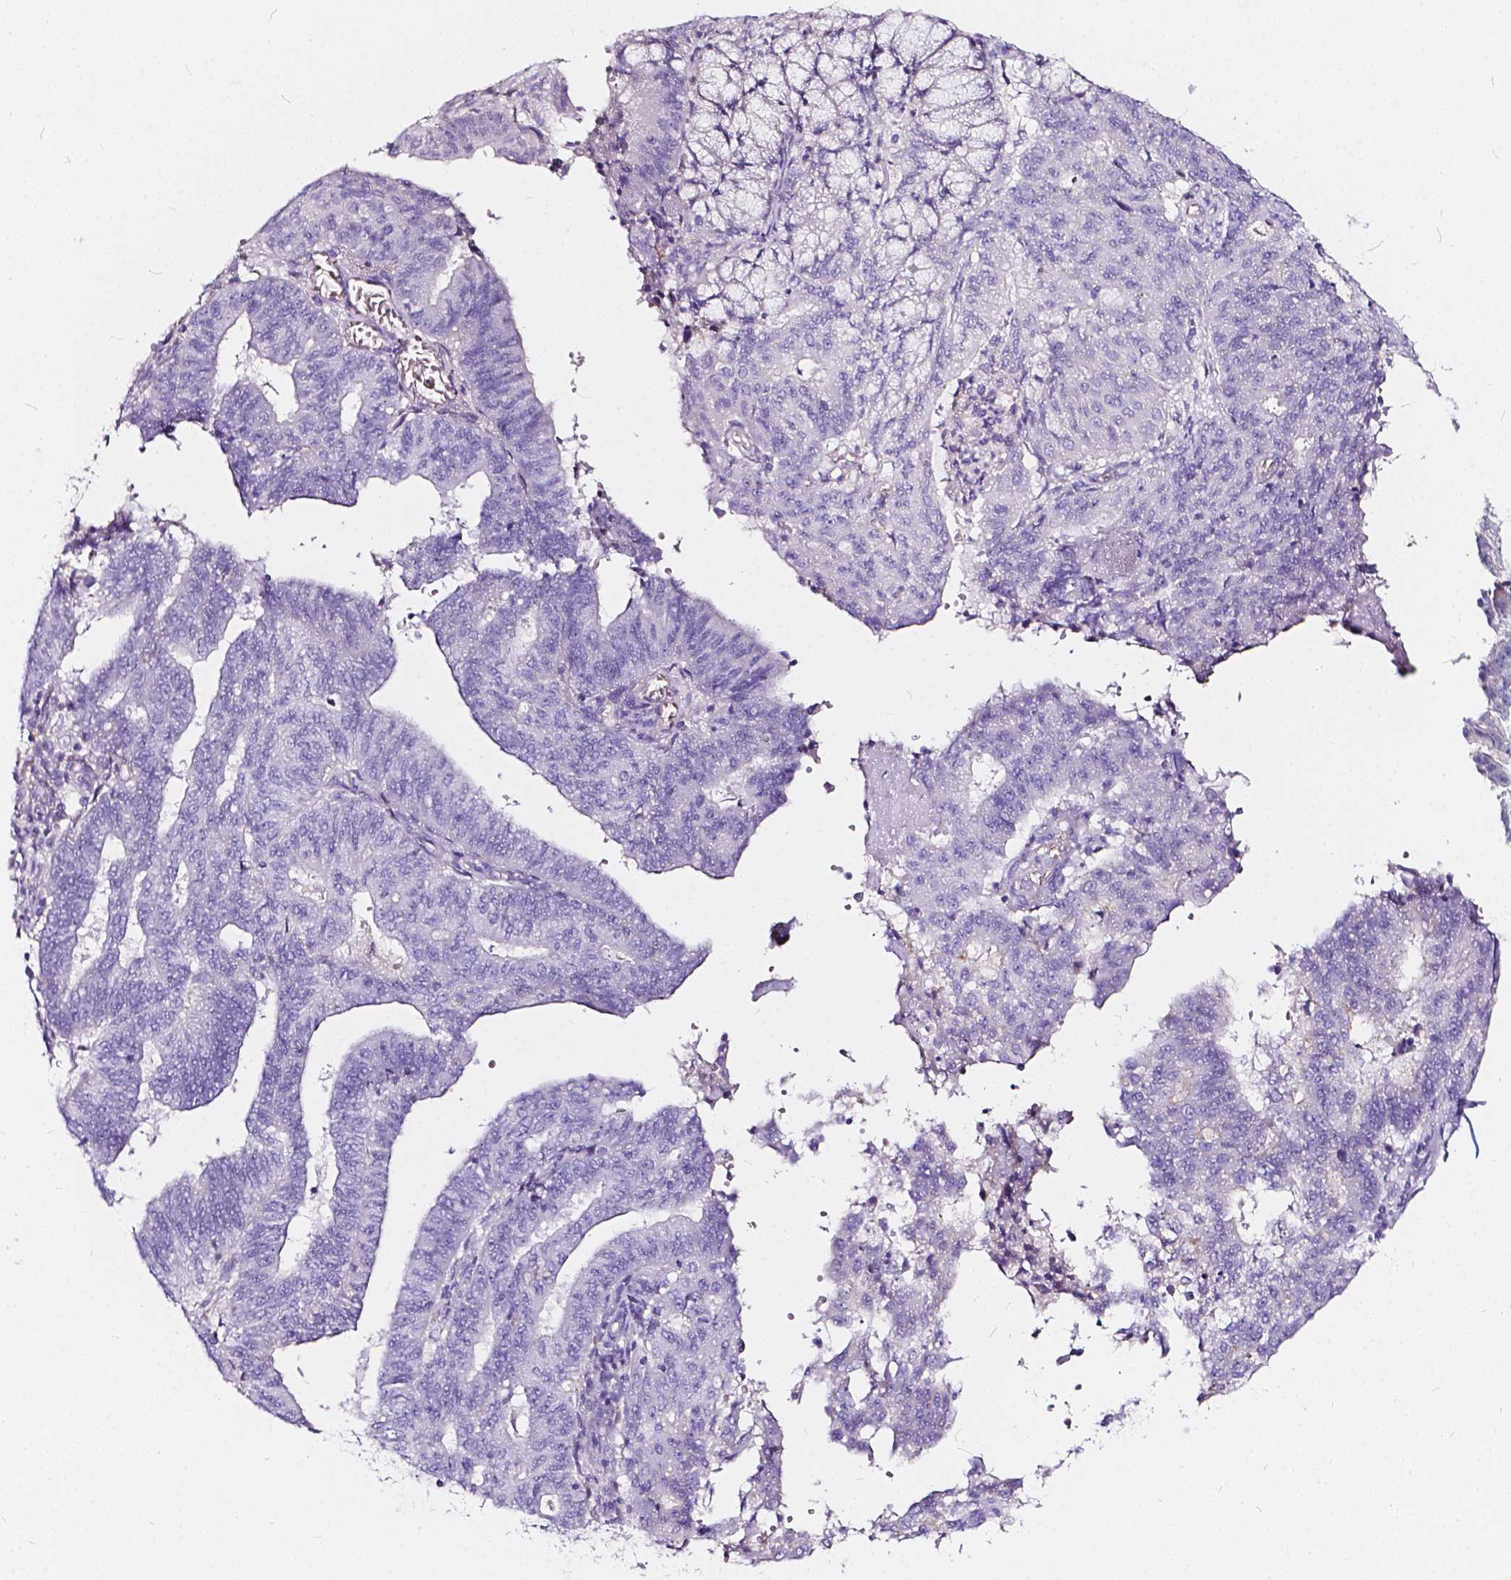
{"staining": {"intensity": "negative", "quantity": "none", "location": "none"}, "tissue": "endometrial cancer", "cell_type": "Tumor cells", "image_type": "cancer", "snomed": [{"axis": "morphology", "description": "Adenocarcinoma, NOS"}, {"axis": "topography", "description": "Endometrium"}], "caption": "High magnification brightfield microscopy of adenocarcinoma (endometrial) stained with DAB (brown) and counterstained with hematoxylin (blue): tumor cells show no significant expression. Nuclei are stained in blue.", "gene": "CLSTN2", "patient": {"sex": "female", "age": 82}}